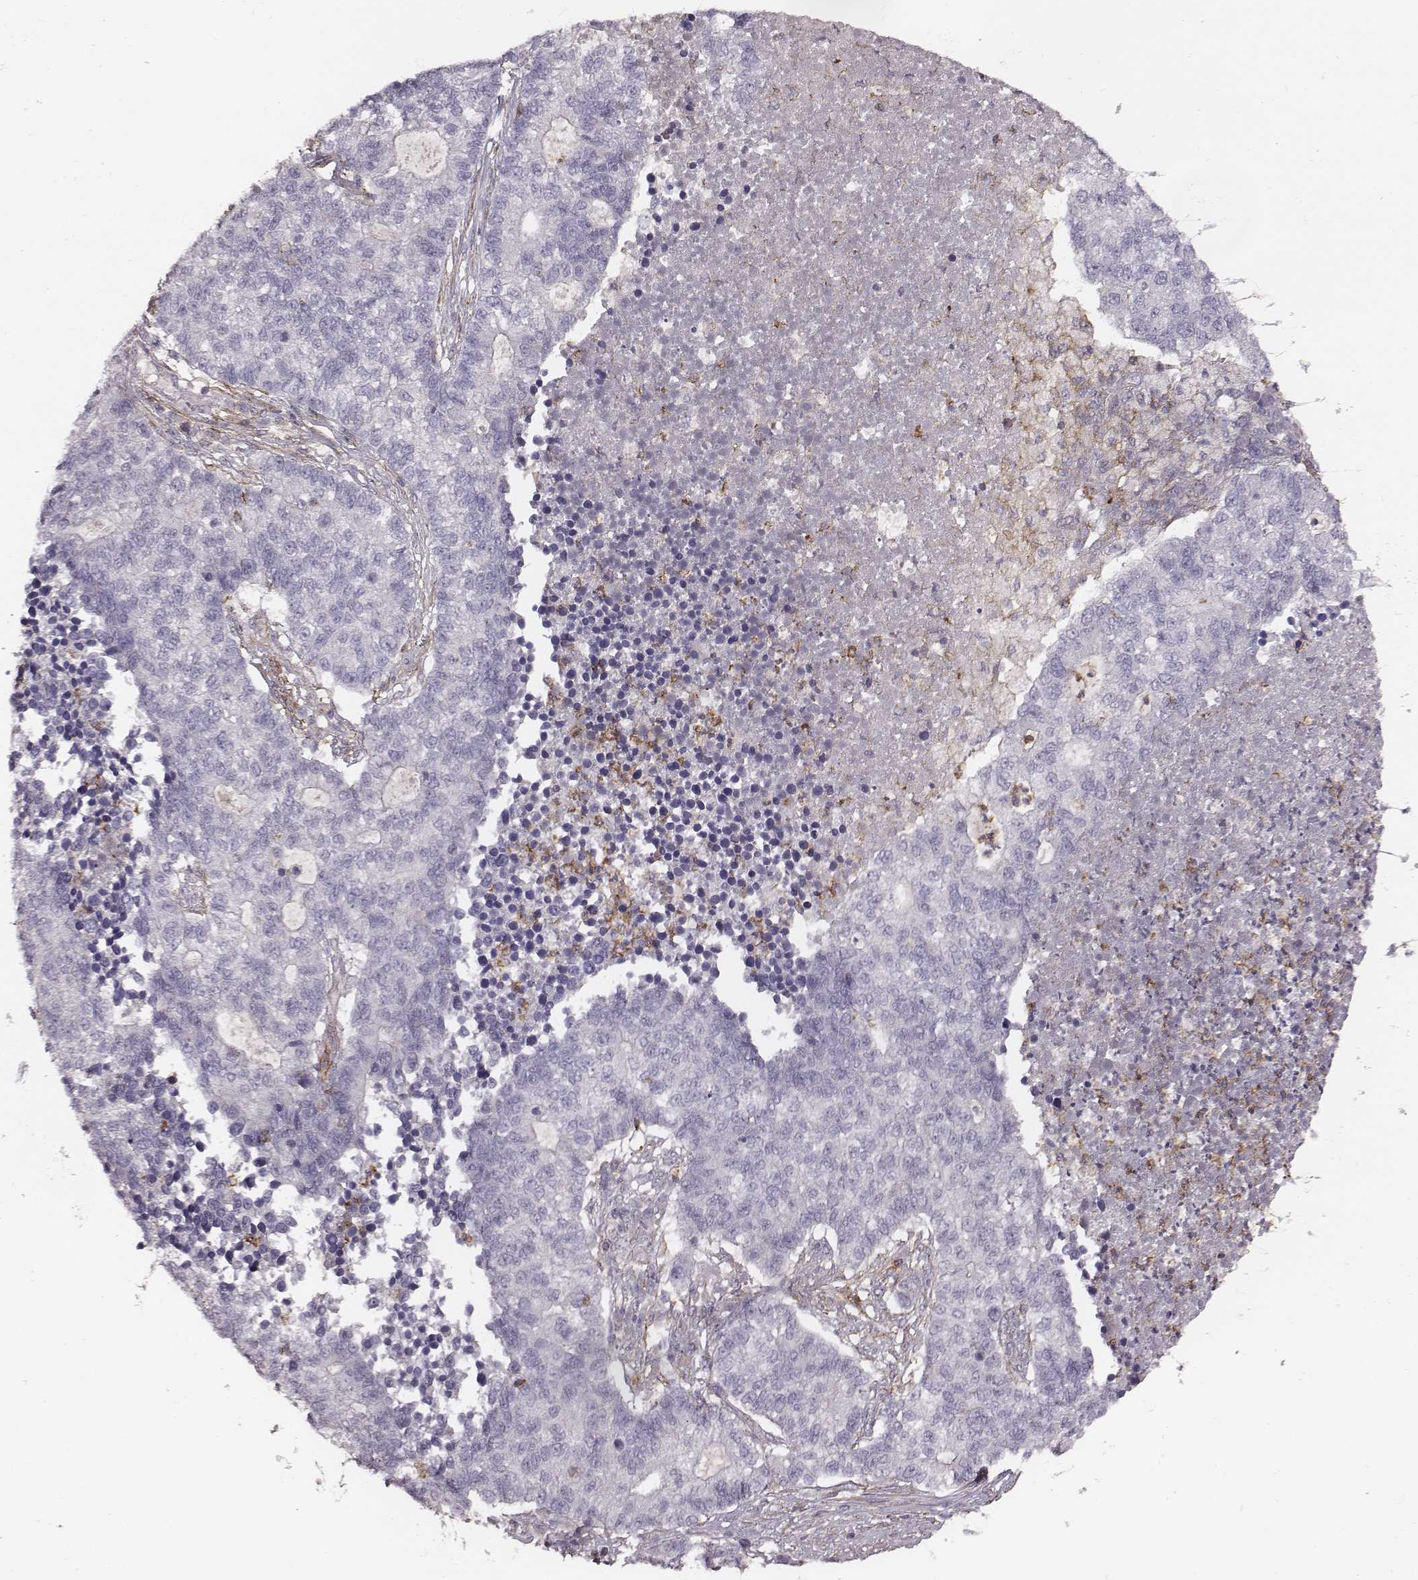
{"staining": {"intensity": "negative", "quantity": "none", "location": "none"}, "tissue": "lung cancer", "cell_type": "Tumor cells", "image_type": "cancer", "snomed": [{"axis": "morphology", "description": "Adenocarcinoma, NOS"}, {"axis": "topography", "description": "Lung"}], "caption": "The IHC photomicrograph has no significant staining in tumor cells of adenocarcinoma (lung) tissue.", "gene": "ZYX", "patient": {"sex": "male", "age": 57}}